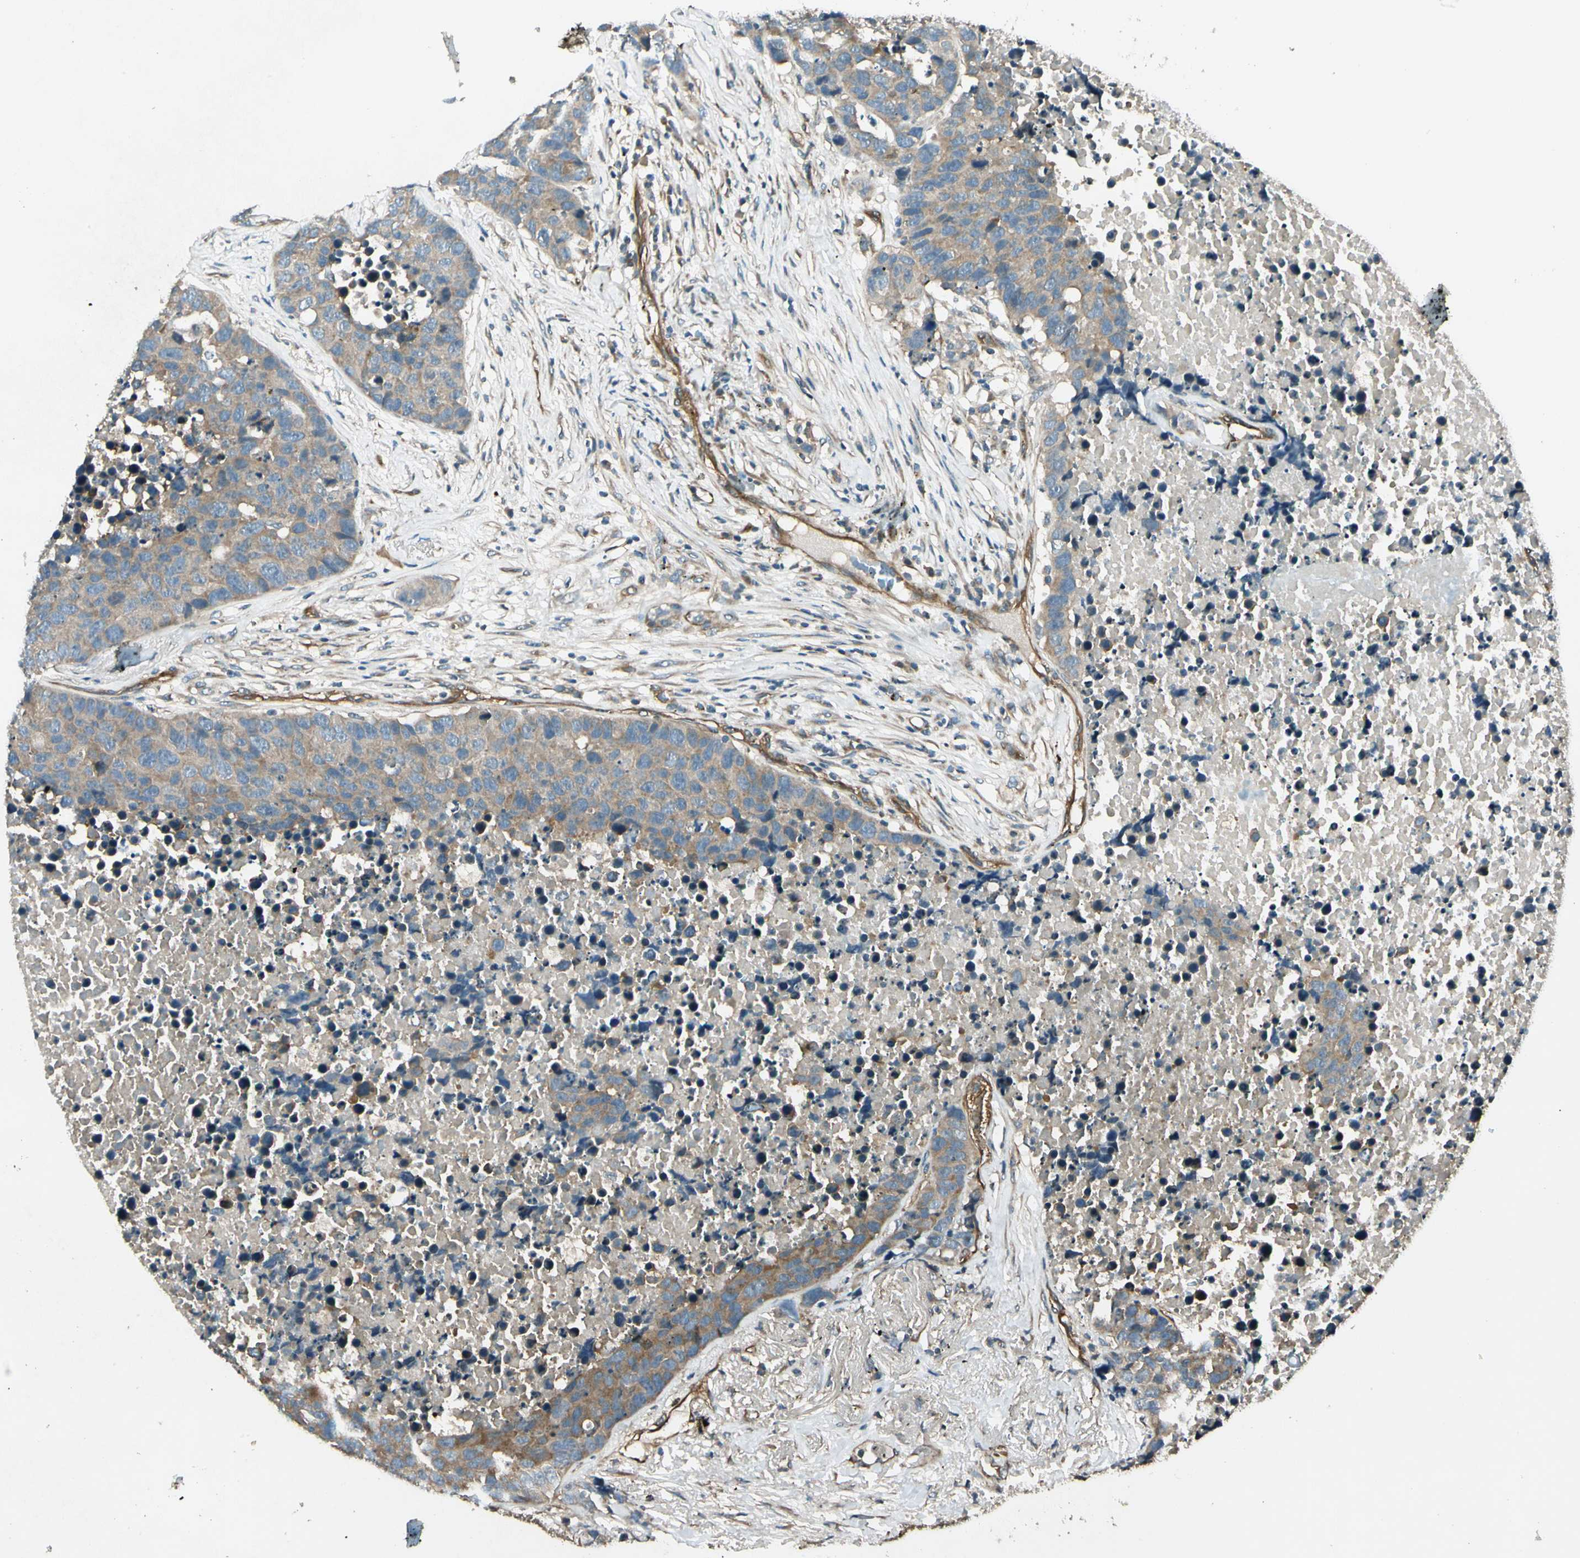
{"staining": {"intensity": "weak", "quantity": ">75%", "location": "cytoplasmic/membranous"}, "tissue": "carcinoid", "cell_type": "Tumor cells", "image_type": "cancer", "snomed": [{"axis": "morphology", "description": "Carcinoid, malignant, NOS"}, {"axis": "topography", "description": "Lung"}], "caption": "Approximately >75% of tumor cells in carcinoid reveal weak cytoplasmic/membranous protein expression as visualized by brown immunohistochemical staining.", "gene": "ROCK2", "patient": {"sex": "male", "age": 60}}